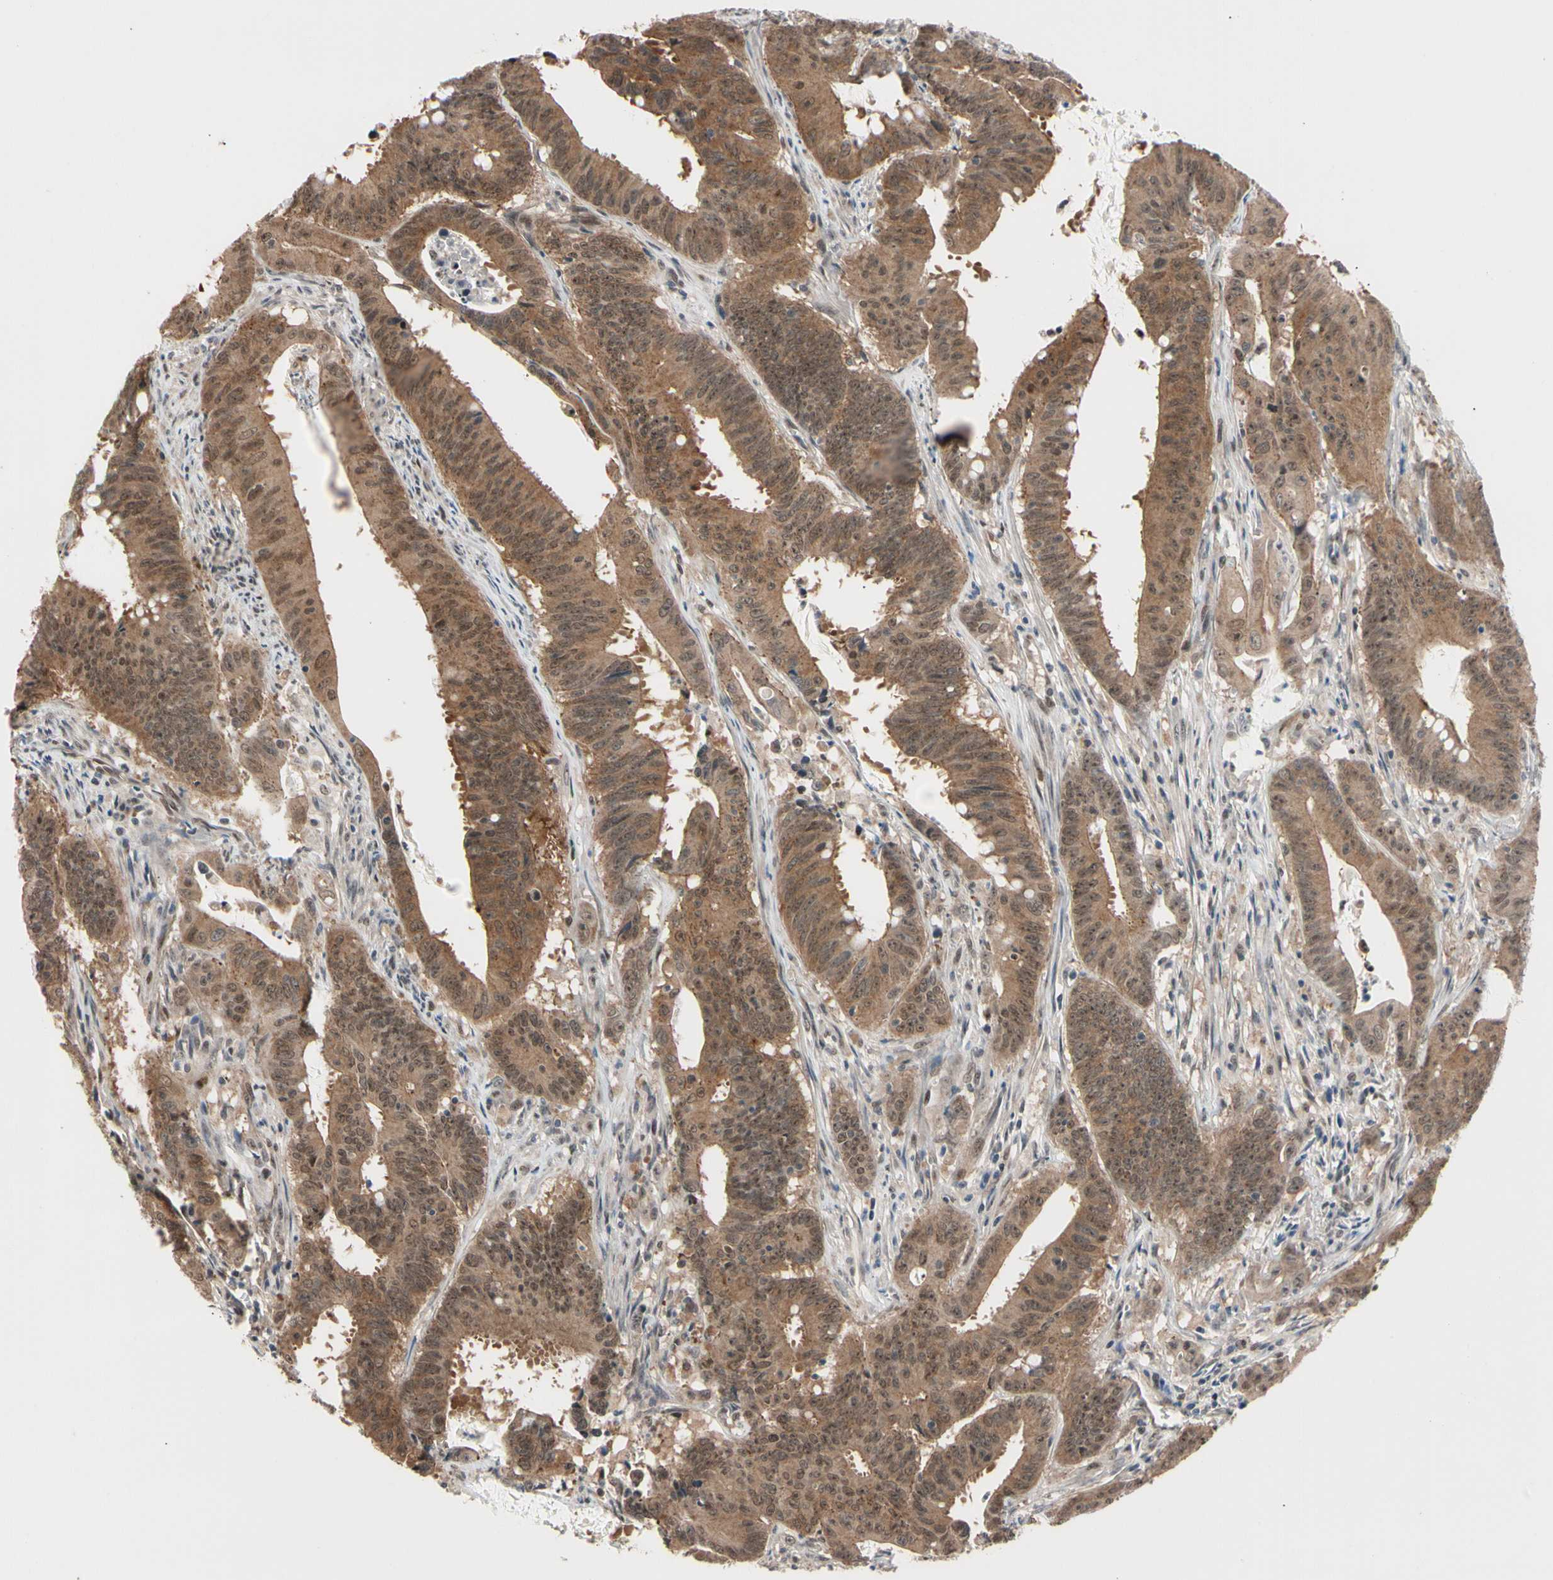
{"staining": {"intensity": "moderate", "quantity": ">75%", "location": "cytoplasmic/membranous"}, "tissue": "colorectal cancer", "cell_type": "Tumor cells", "image_type": "cancer", "snomed": [{"axis": "morphology", "description": "Adenocarcinoma, NOS"}, {"axis": "topography", "description": "Colon"}], "caption": "Protein expression analysis of colorectal adenocarcinoma exhibits moderate cytoplasmic/membranous expression in approximately >75% of tumor cells. The staining is performed using DAB (3,3'-diaminobenzidine) brown chromogen to label protein expression. The nuclei are counter-stained blue using hematoxylin.", "gene": "NGEF", "patient": {"sex": "male", "age": 45}}